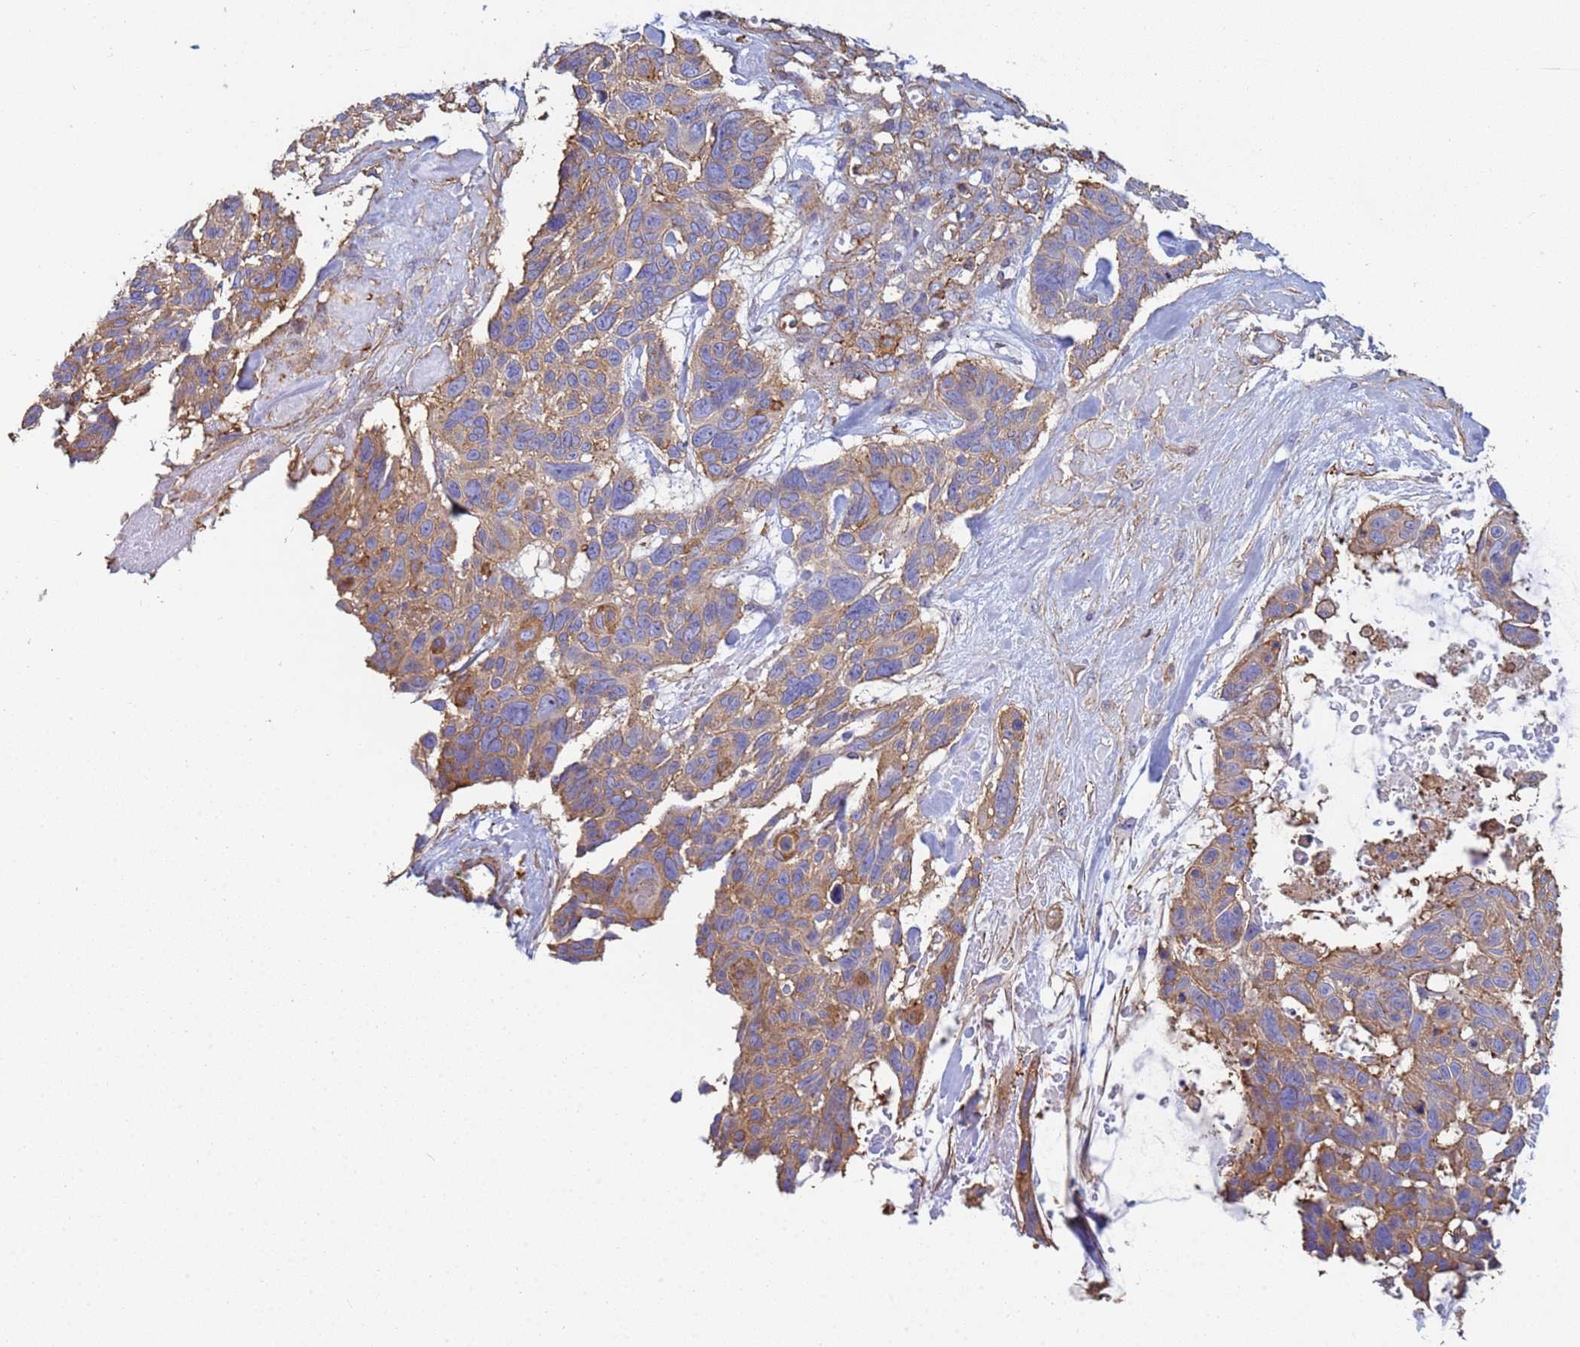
{"staining": {"intensity": "moderate", "quantity": ">75%", "location": "cytoplasmic/membranous"}, "tissue": "skin cancer", "cell_type": "Tumor cells", "image_type": "cancer", "snomed": [{"axis": "morphology", "description": "Basal cell carcinoma"}, {"axis": "topography", "description": "Skin"}], "caption": "Basal cell carcinoma (skin) was stained to show a protein in brown. There is medium levels of moderate cytoplasmic/membranous expression in approximately >75% of tumor cells.", "gene": "ZNG1B", "patient": {"sex": "male", "age": 88}}